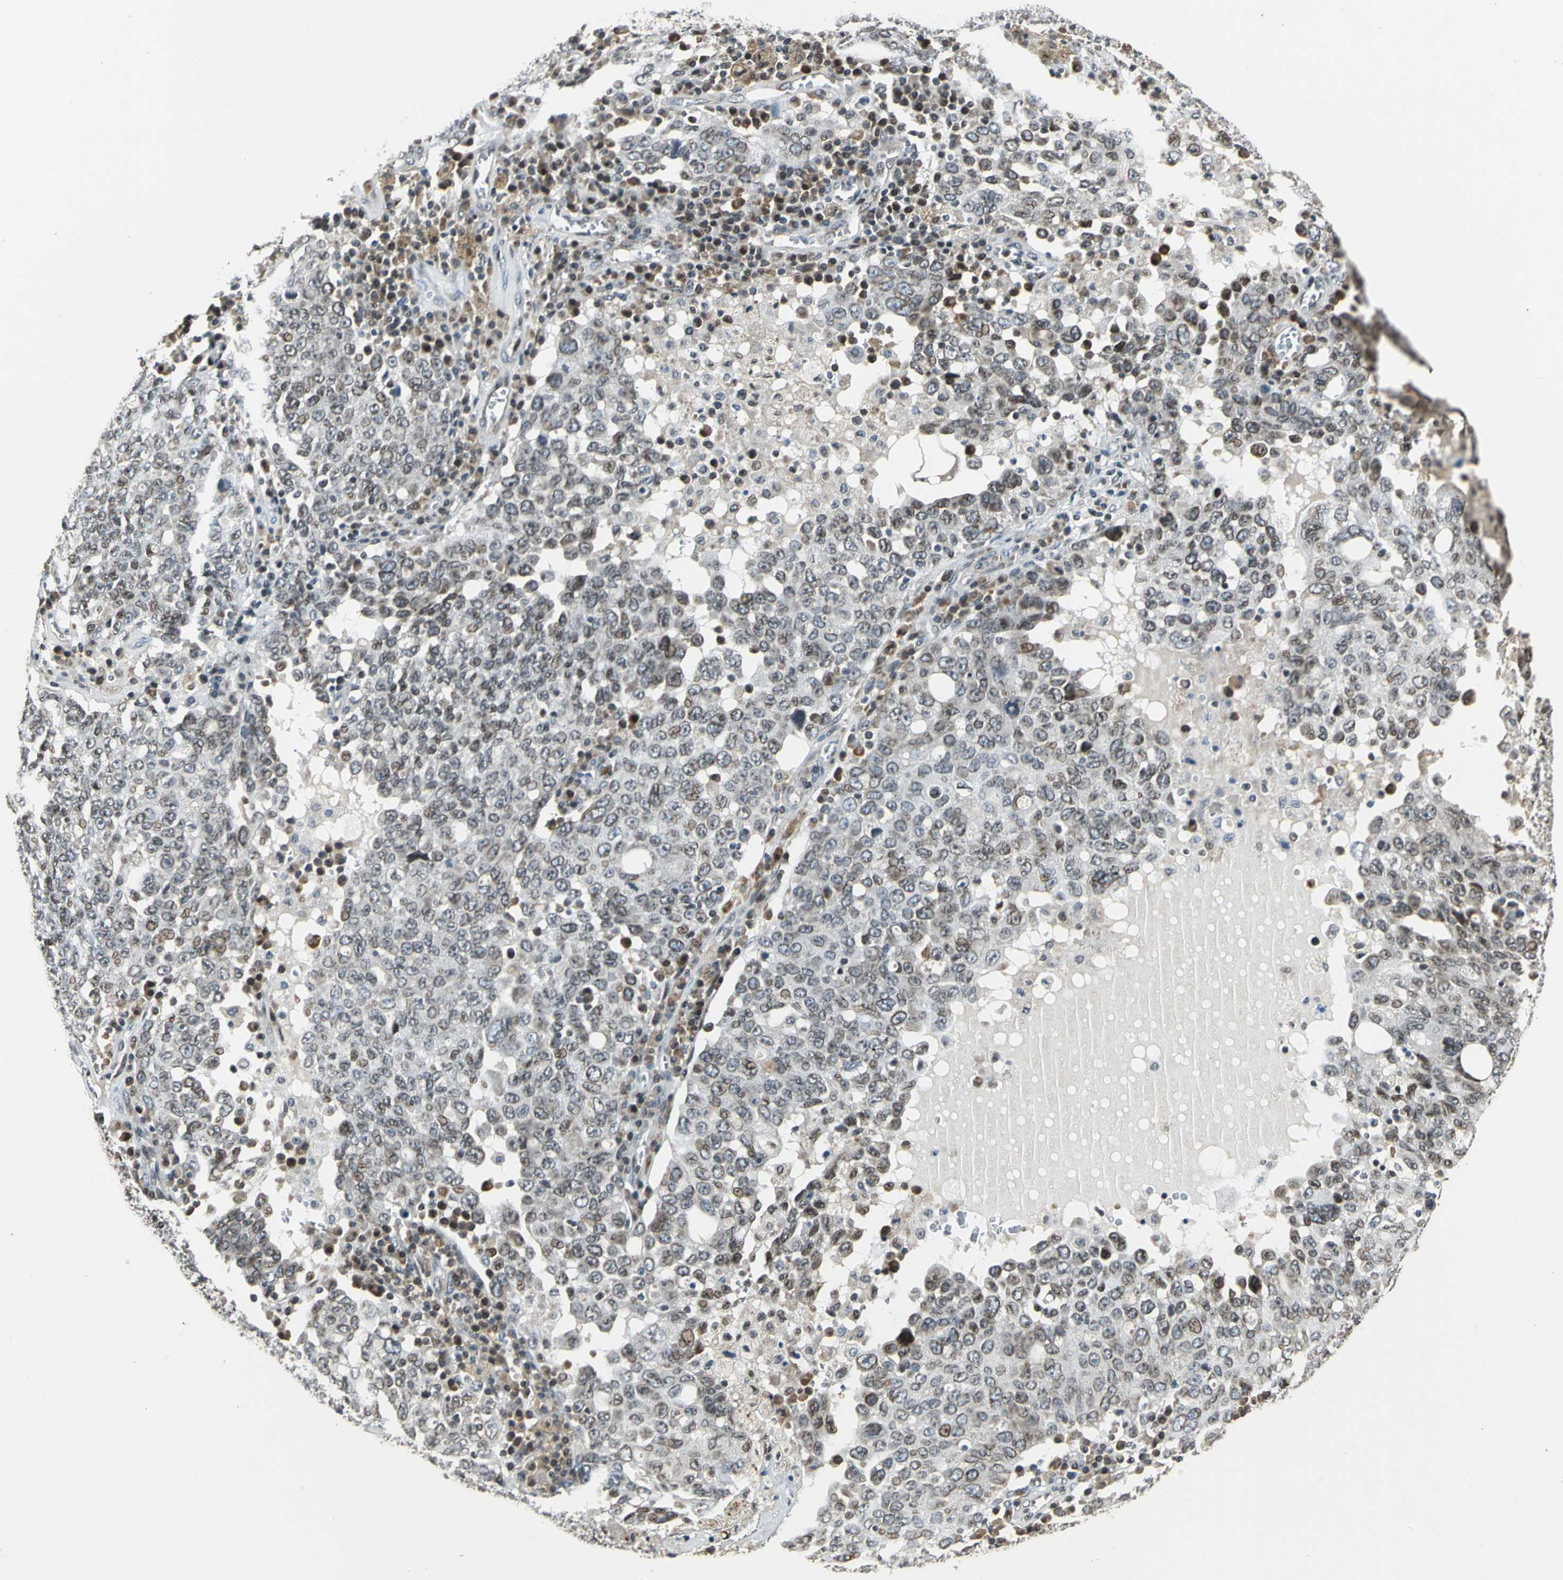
{"staining": {"intensity": "moderate", "quantity": "25%-75%", "location": "cytoplasmic/membranous,nuclear"}, "tissue": "ovarian cancer", "cell_type": "Tumor cells", "image_type": "cancer", "snomed": [{"axis": "morphology", "description": "Carcinoma, endometroid"}, {"axis": "topography", "description": "Ovary"}], "caption": "DAB immunohistochemical staining of human endometroid carcinoma (ovarian) displays moderate cytoplasmic/membranous and nuclear protein staining in about 25%-75% of tumor cells. (DAB = brown stain, brightfield microscopy at high magnification).", "gene": "BRIP1", "patient": {"sex": "female", "age": 62}}